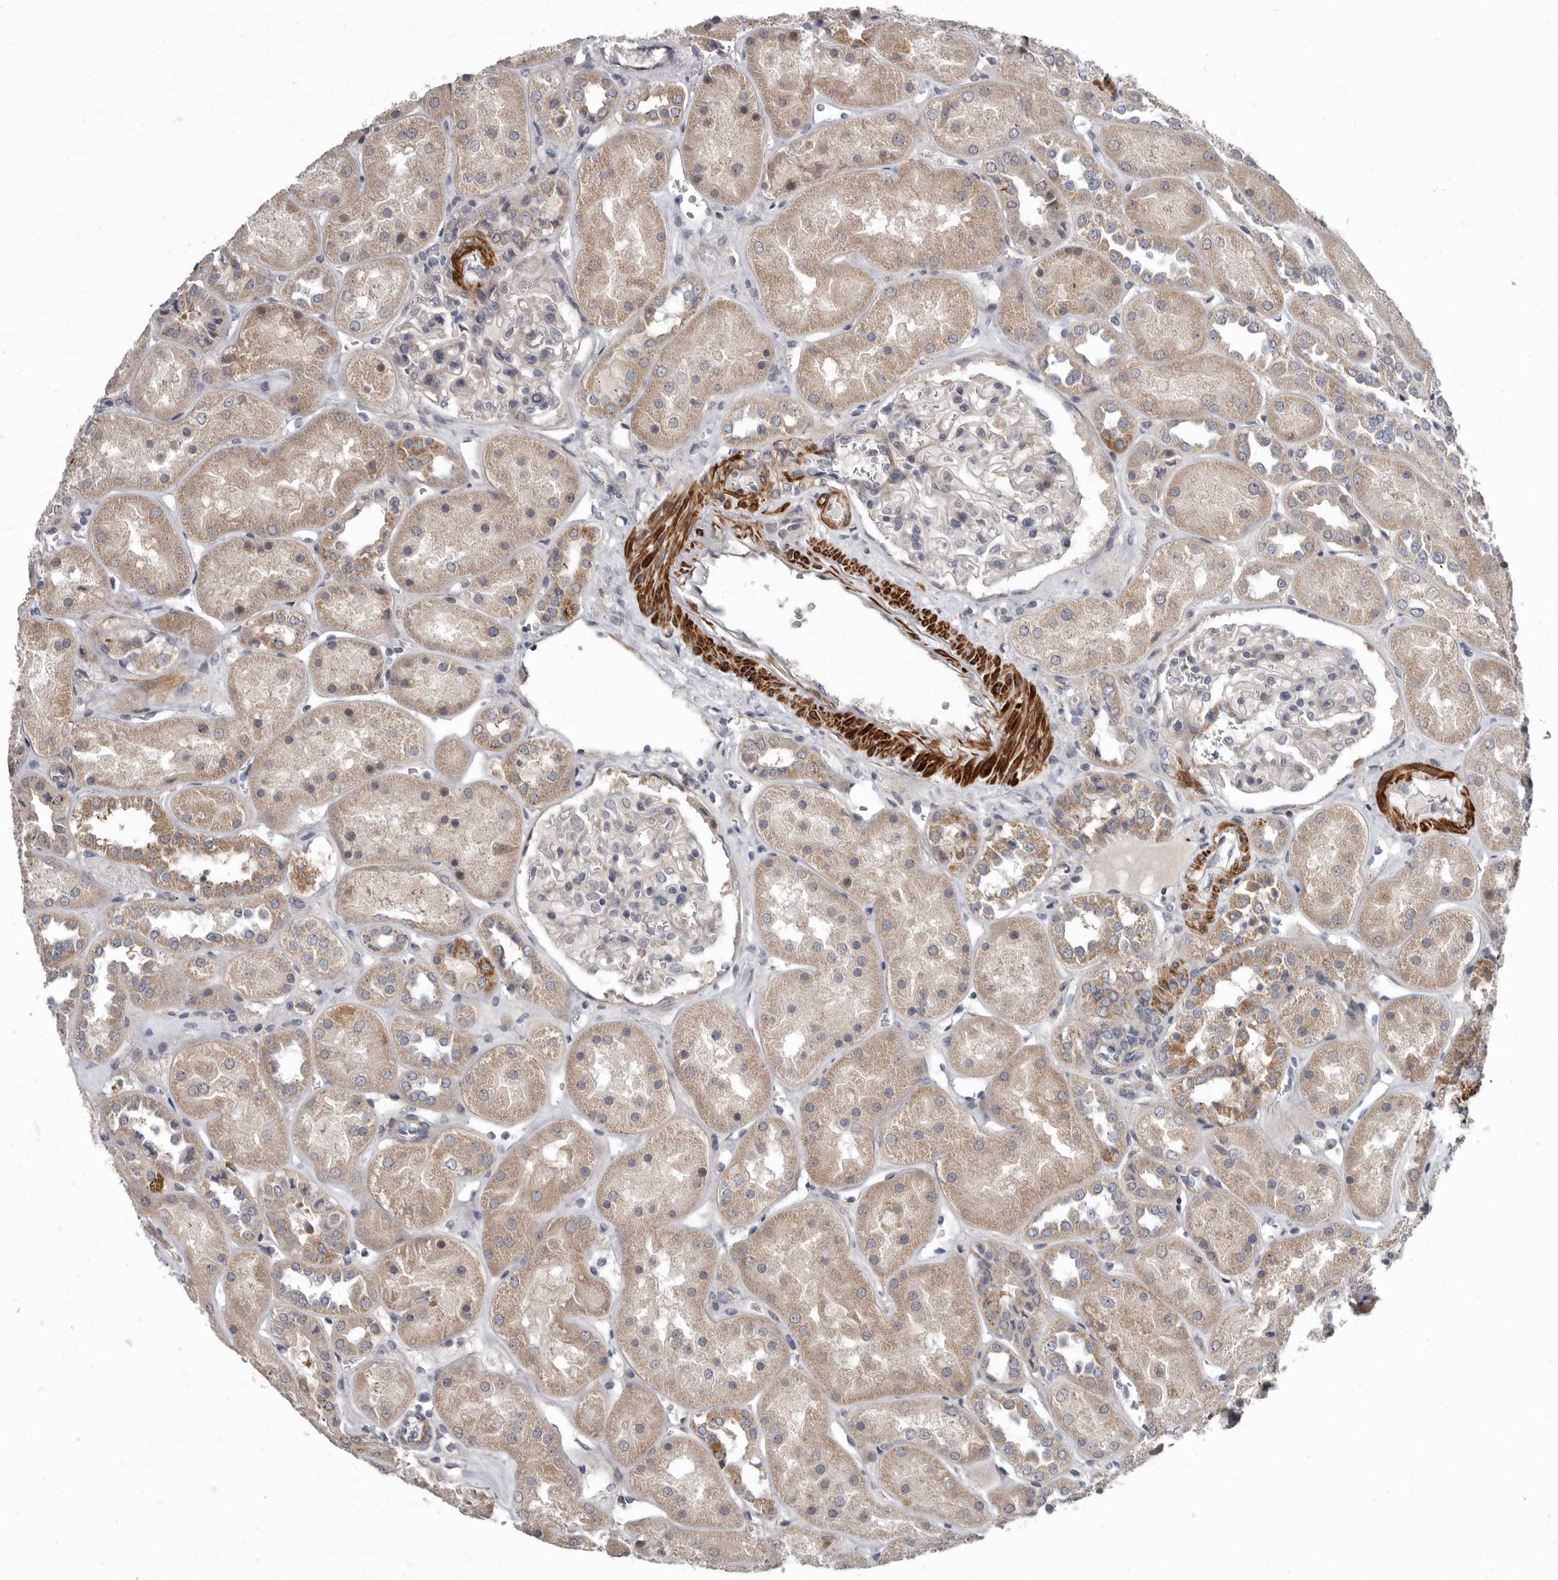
{"staining": {"intensity": "weak", "quantity": "<25%", "location": "cytoplasmic/membranous"}, "tissue": "kidney", "cell_type": "Cells in glomeruli", "image_type": "normal", "snomed": [{"axis": "morphology", "description": "Normal tissue, NOS"}, {"axis": "topography", "description": "Kidney"}], "caption": "Human kidney stained for a protein using IHC displays no staining in cells in glomeruli.", "gene": "FGFR4", "patient": {"sex": "male", "age": 70}}